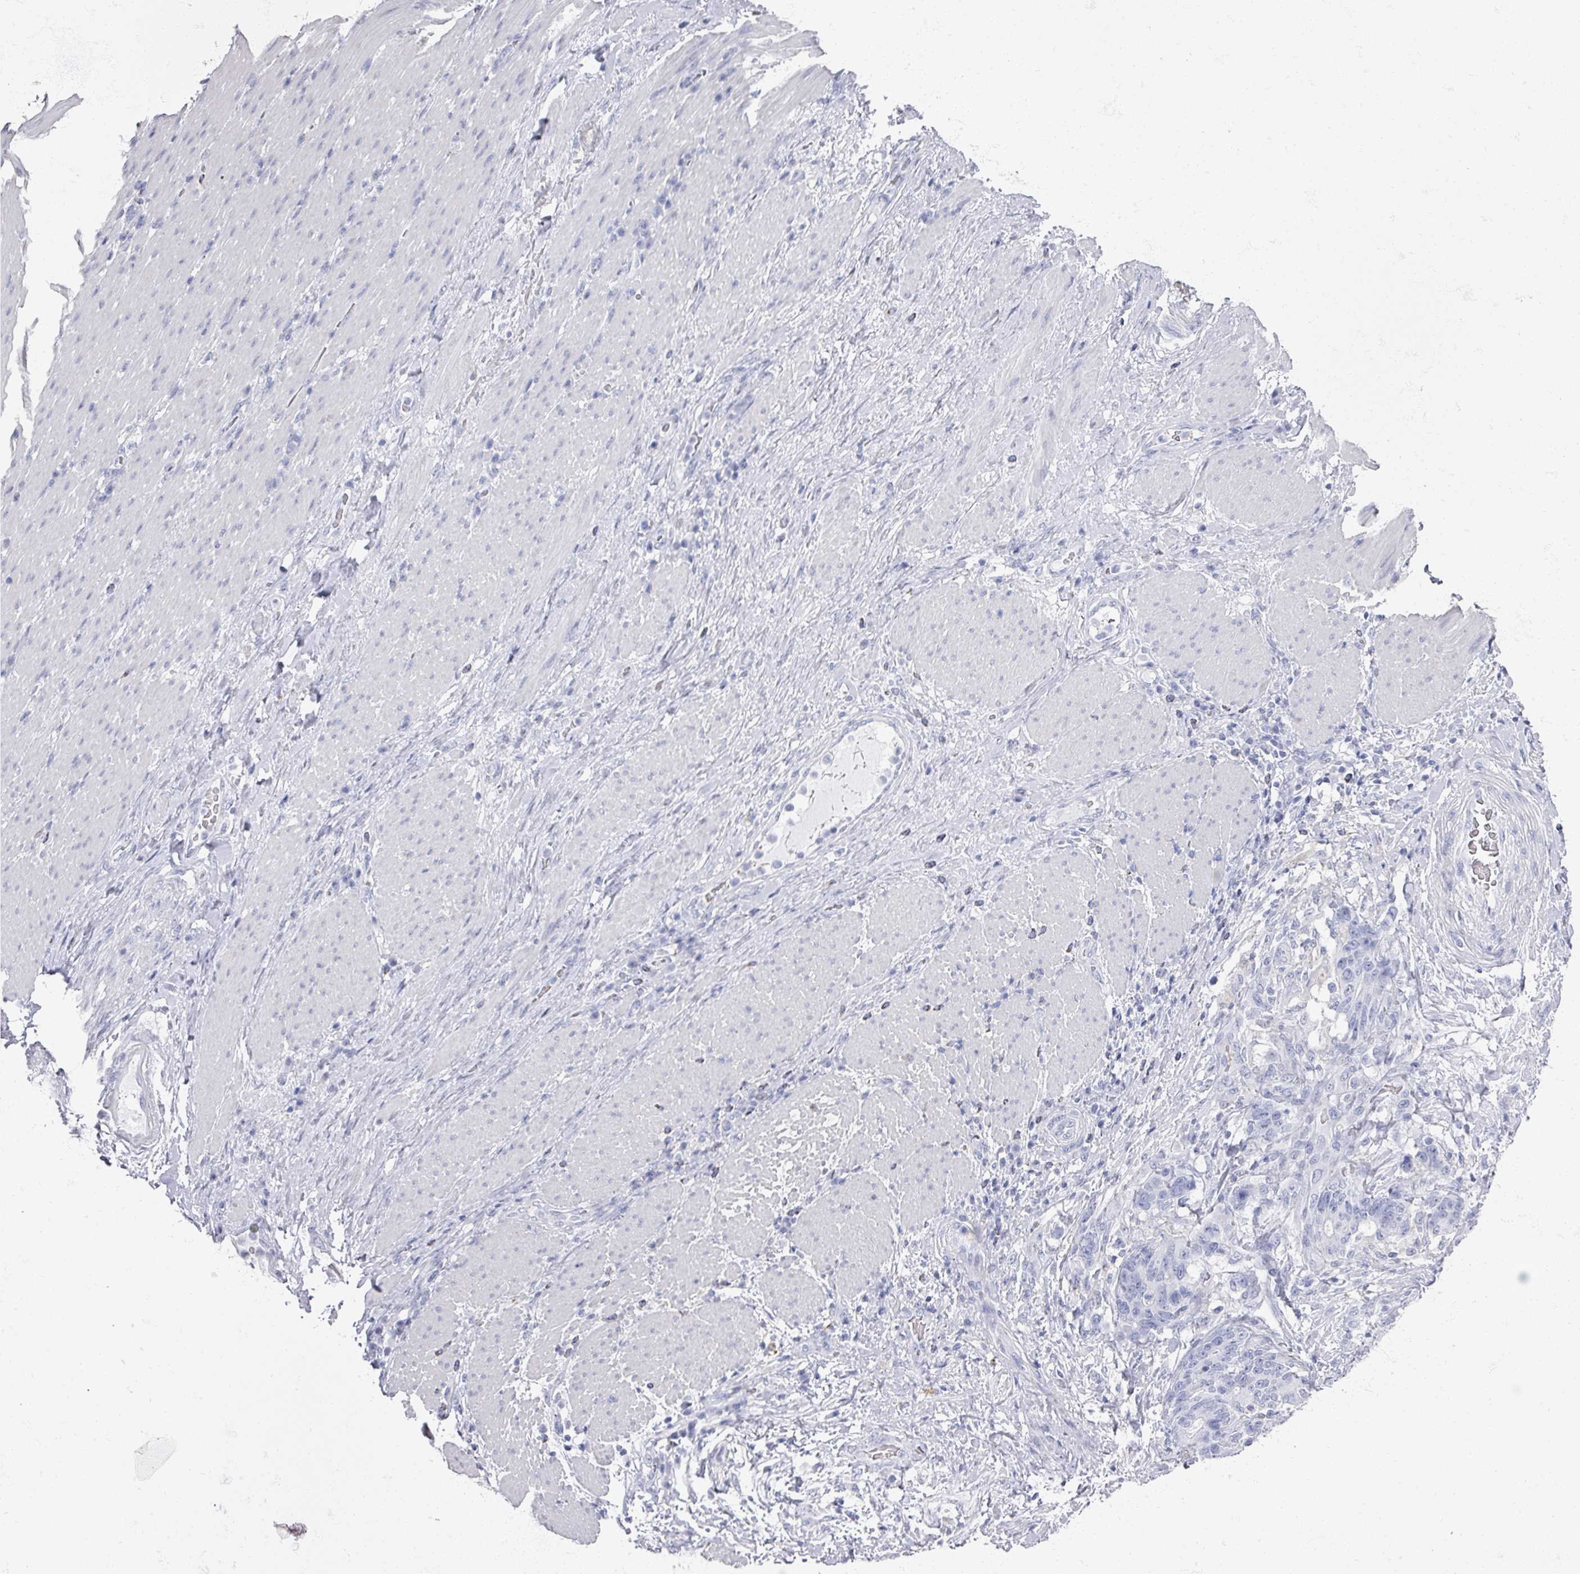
{"staining": {"intensity": "negative", "quantity": "none", "location": "none"}, "tissue": "stomach cancer", "cell_type": "Tumor cells", "image_type": "cancer", "snomed": [{"axis": "morphology", "description": "Normal tissue, NOS"}, {"axis": "morphology", "description": "Adenocarcinoma, NOS"}, {"axis": "topography", "description": "Stomach"}], "caption": "IHC histopathology image of neoplastic tissue: stomach cancer (adenocarcinoma) stained with DAB displays no significant protein expression in tumor cells. Brightfield microscopy of immunohistochemistry (IHC) stained with DAB (3,3'-diaminobenzidine) (brown) and hematoxylin (blue), captured at high magnification.", "gene": "OMG", "patient": {"sex": "female", "age": 64}}